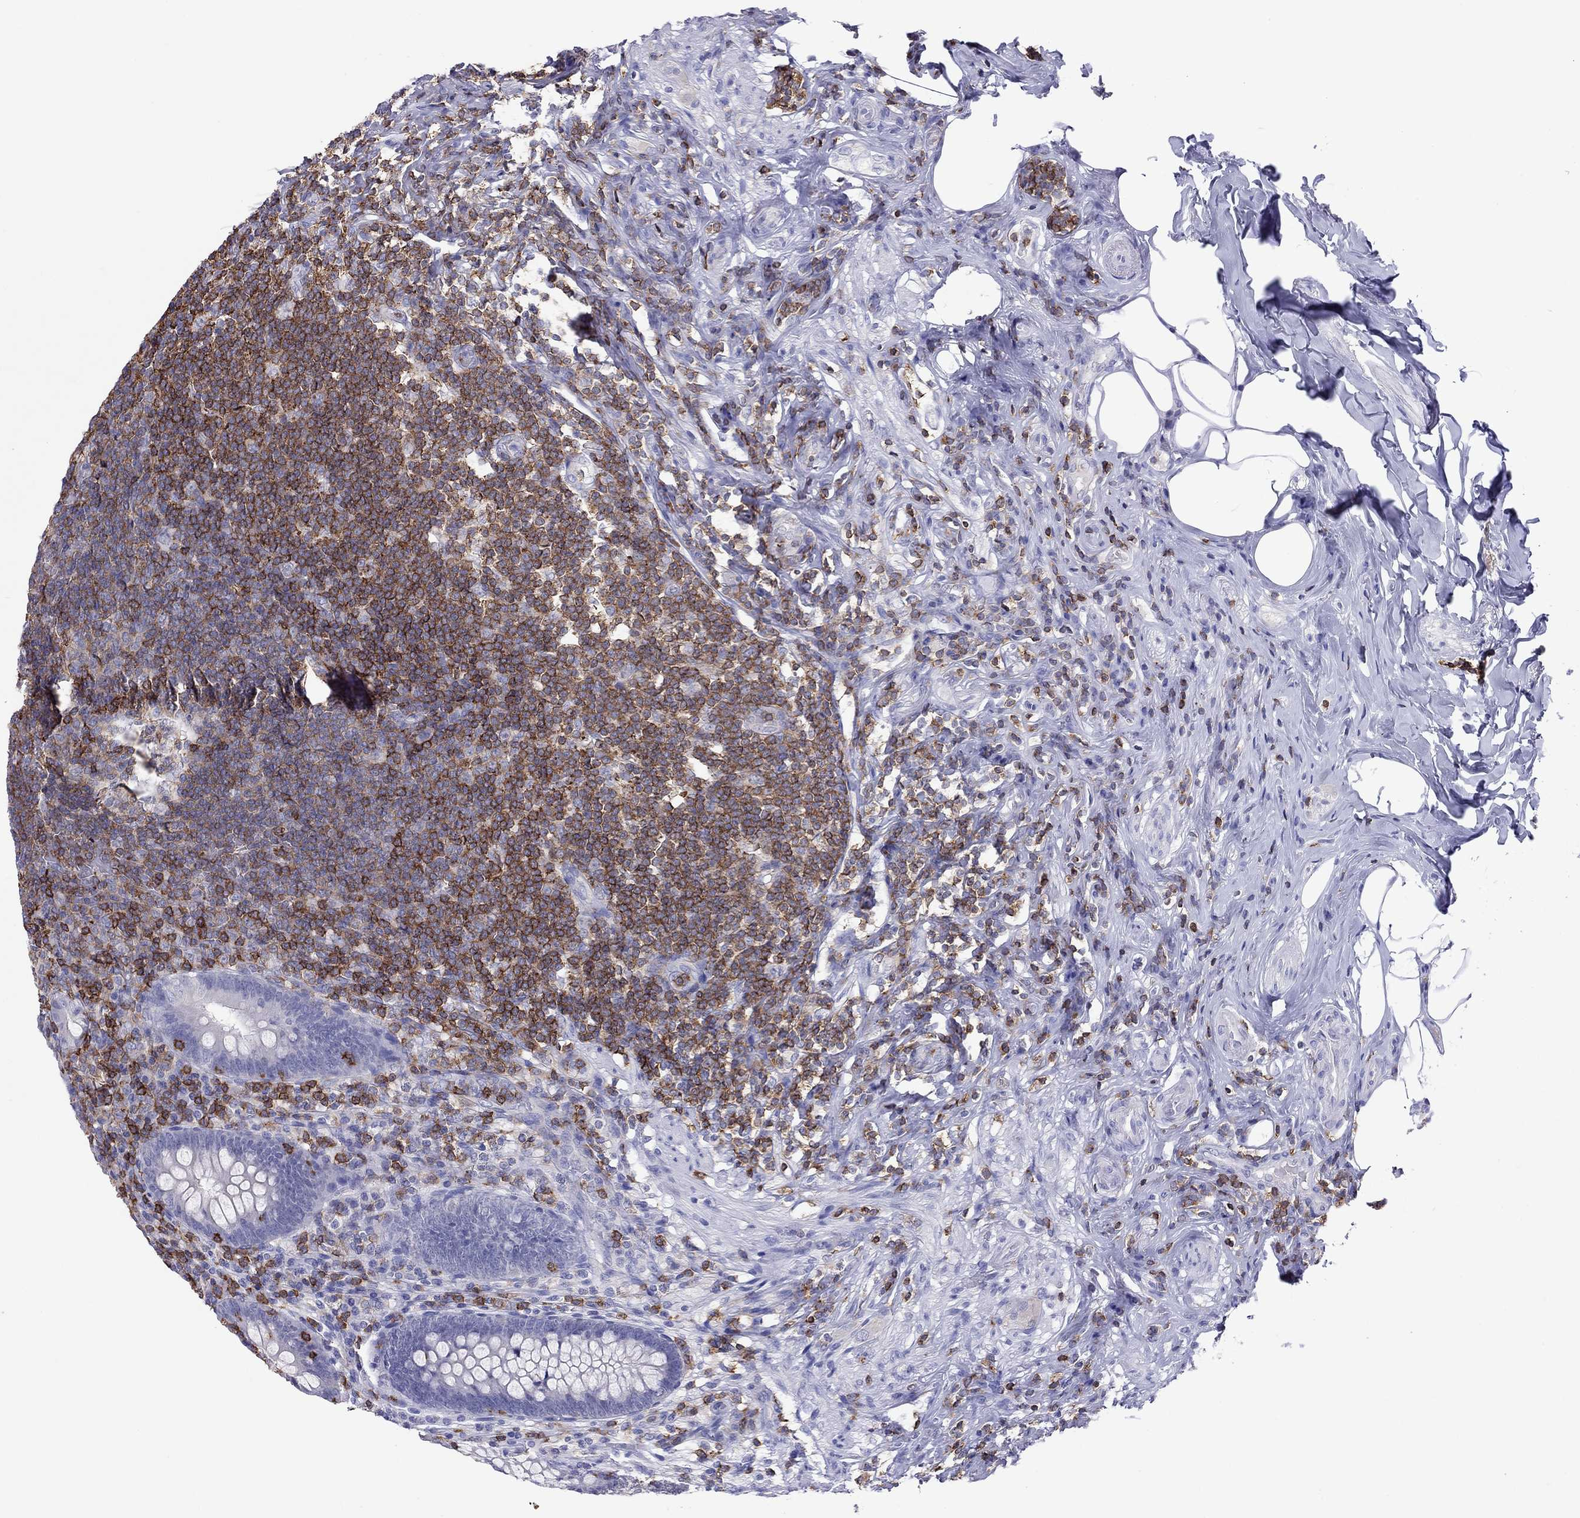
{"staining": {"intensity": "negative", "quantity": "none", "location": "none"}, "tissue": "appendix", "cell_type": "Glandular cells", "image_type": "normal", "snomed": [{"axis": "morphology", "description": "Normal tissue, NOS"}, {"axis": "topography", "description": "Appendix"}], "caption": "Normal appendix was stained to show a protein in brown. There is no significant staining in glandular cells. Brightfield microscopy of immunohistochemistry (IHC) stained with DAB (3,3'-diaminobenzidine) (brown) and hematoxylin (blue), captured at high magnification.", "gene": "ENSG00000288637", "patient": {"sex": "male", "age": 47}}